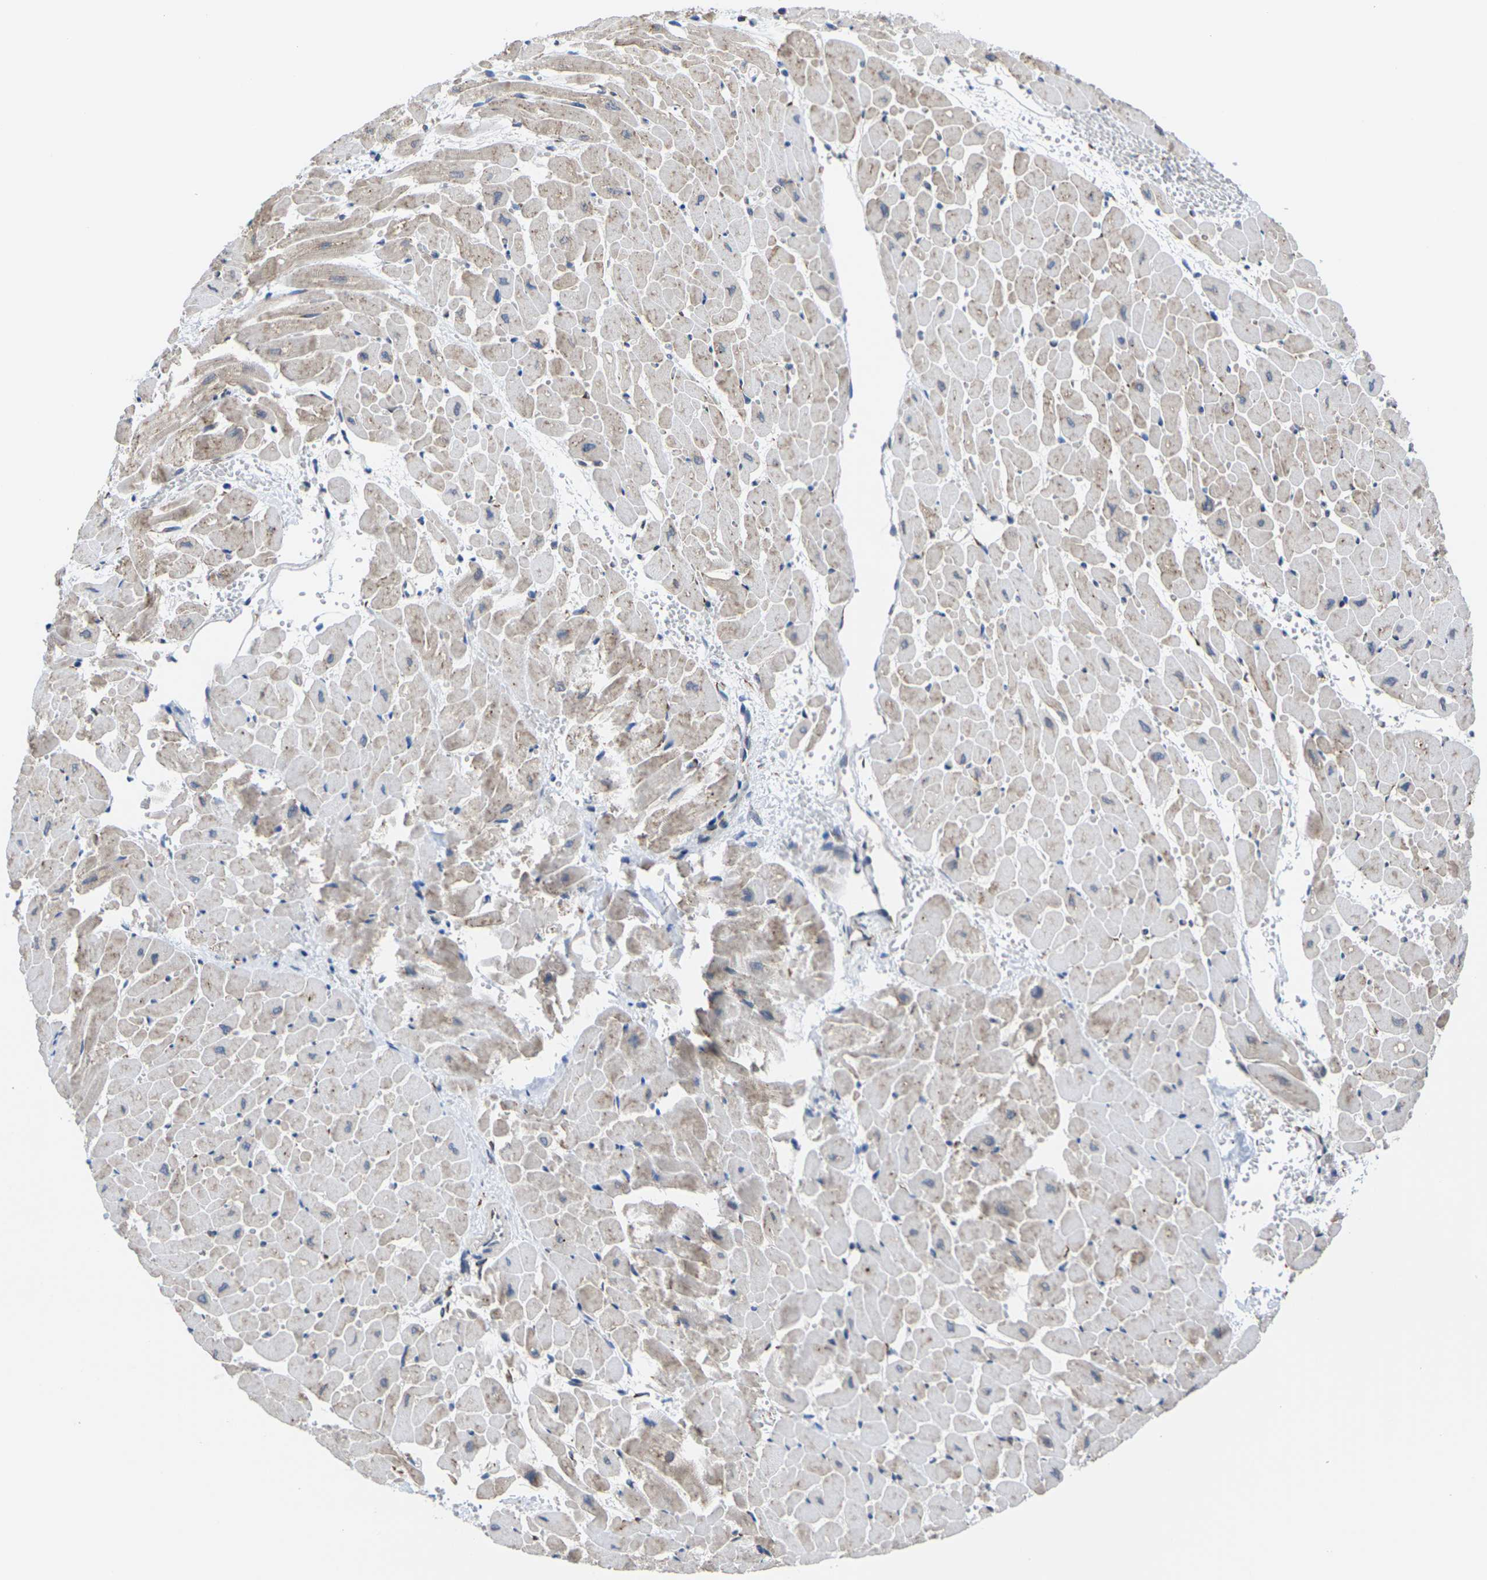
{"staining": {"intensity": "weak", "quantity": "<25%", "location": "cytoplasmic/membranous"}, "tissue": "heart muscle", "cell_type": "Cardiomyocytes", "image_type": "normal", "snomed": [{"axis": "morphology", "description": "Normal tissue, NOS"}, {"axis": "topography", "description": "Heart"}], "caption": "High power microscopy photomicrograph of an IHC image of normal heart muscle, revealing no significant expression in cardiomyocytes. The staining is performed using DAB brown chromogen with nuclei counter-stained in using hematoxylin.", "gene": "PDZK1IP1", "patient": {"sex": "male", "age": 45}}